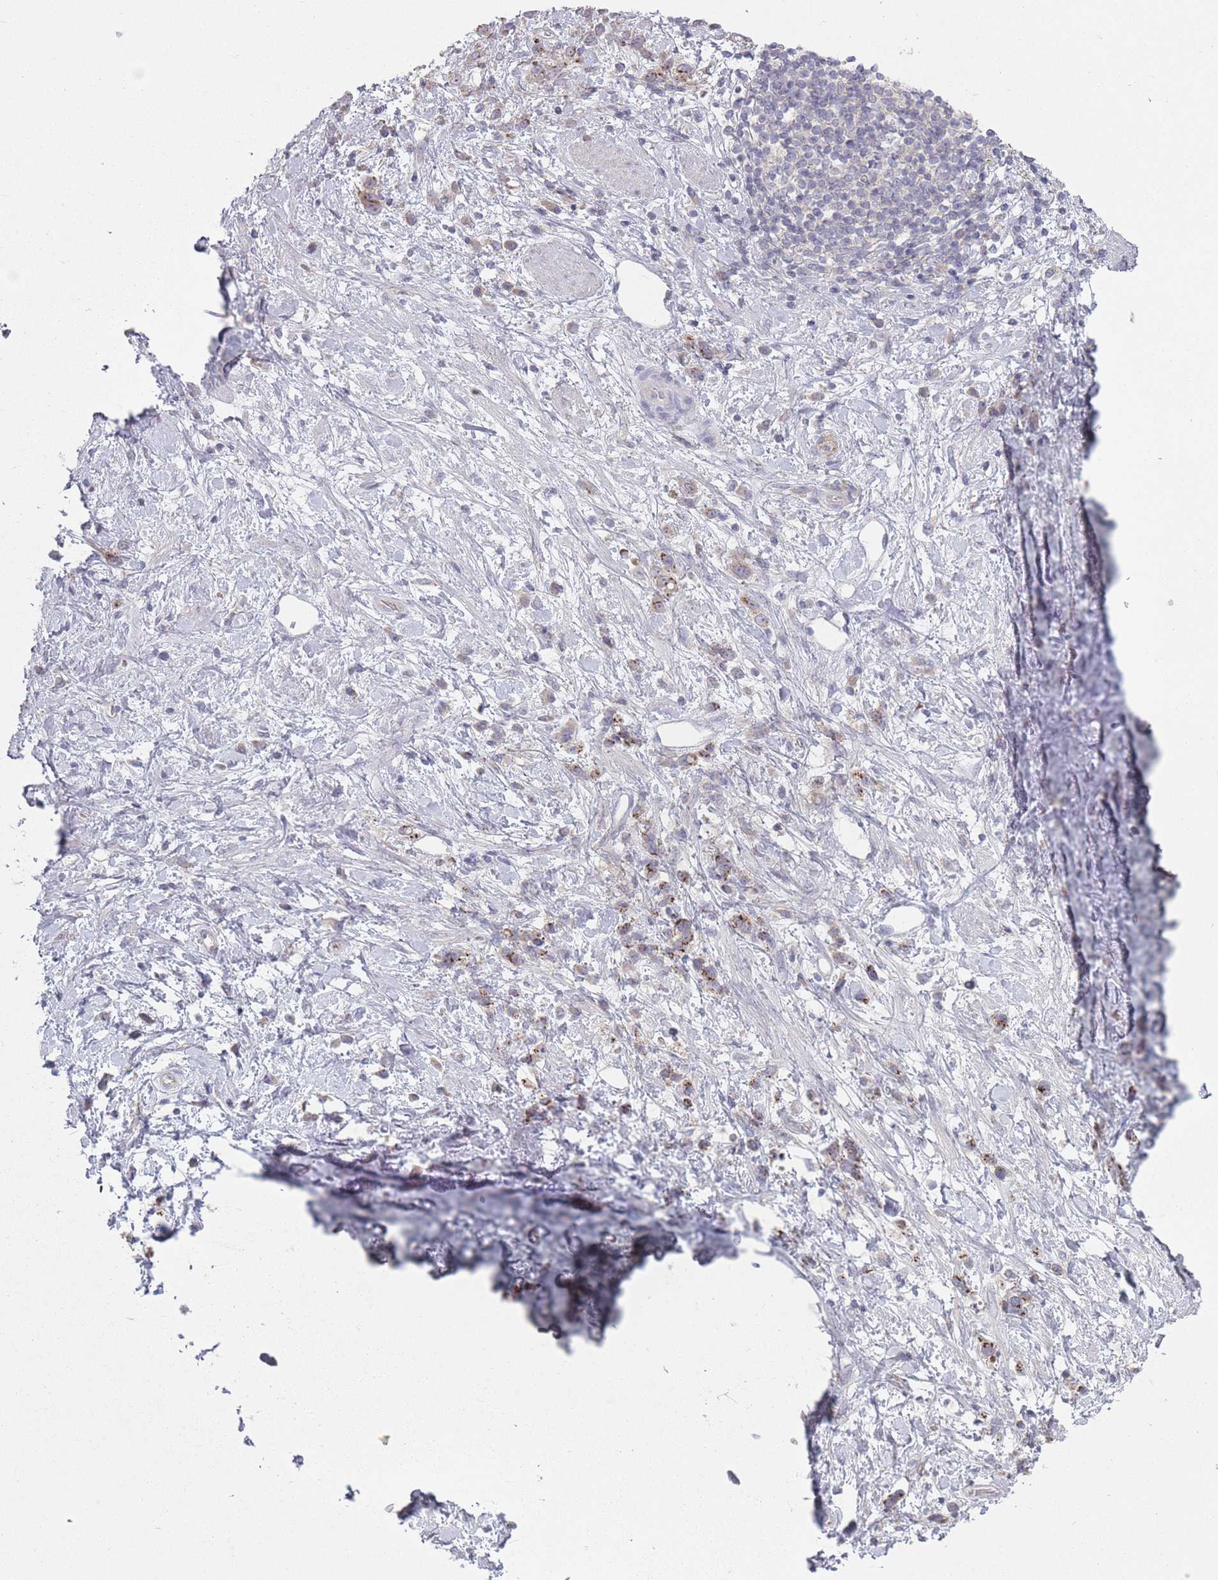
{"staining": {"intensity": "moderate", "quantity": "25%-75%", "location": "cytoplasmic/membranous"}, "tissue": "stomach cancer", "cell_type": "Tumor cells", "image_type": "cancer", "snomed": [{"axis": "morphology", "description": "Adenocarcinoma, NOS"}, {"axis": "topography", "description": "Stomach"}], "caption": "Stomach cancer stained with immunohistochemistry exhibits moderate cytoplasmic/membranous staining in approximately 25%-75% of tumor cells.", "gene": "AKAIN1", "patient": {"sex": "female", "age": 60}}